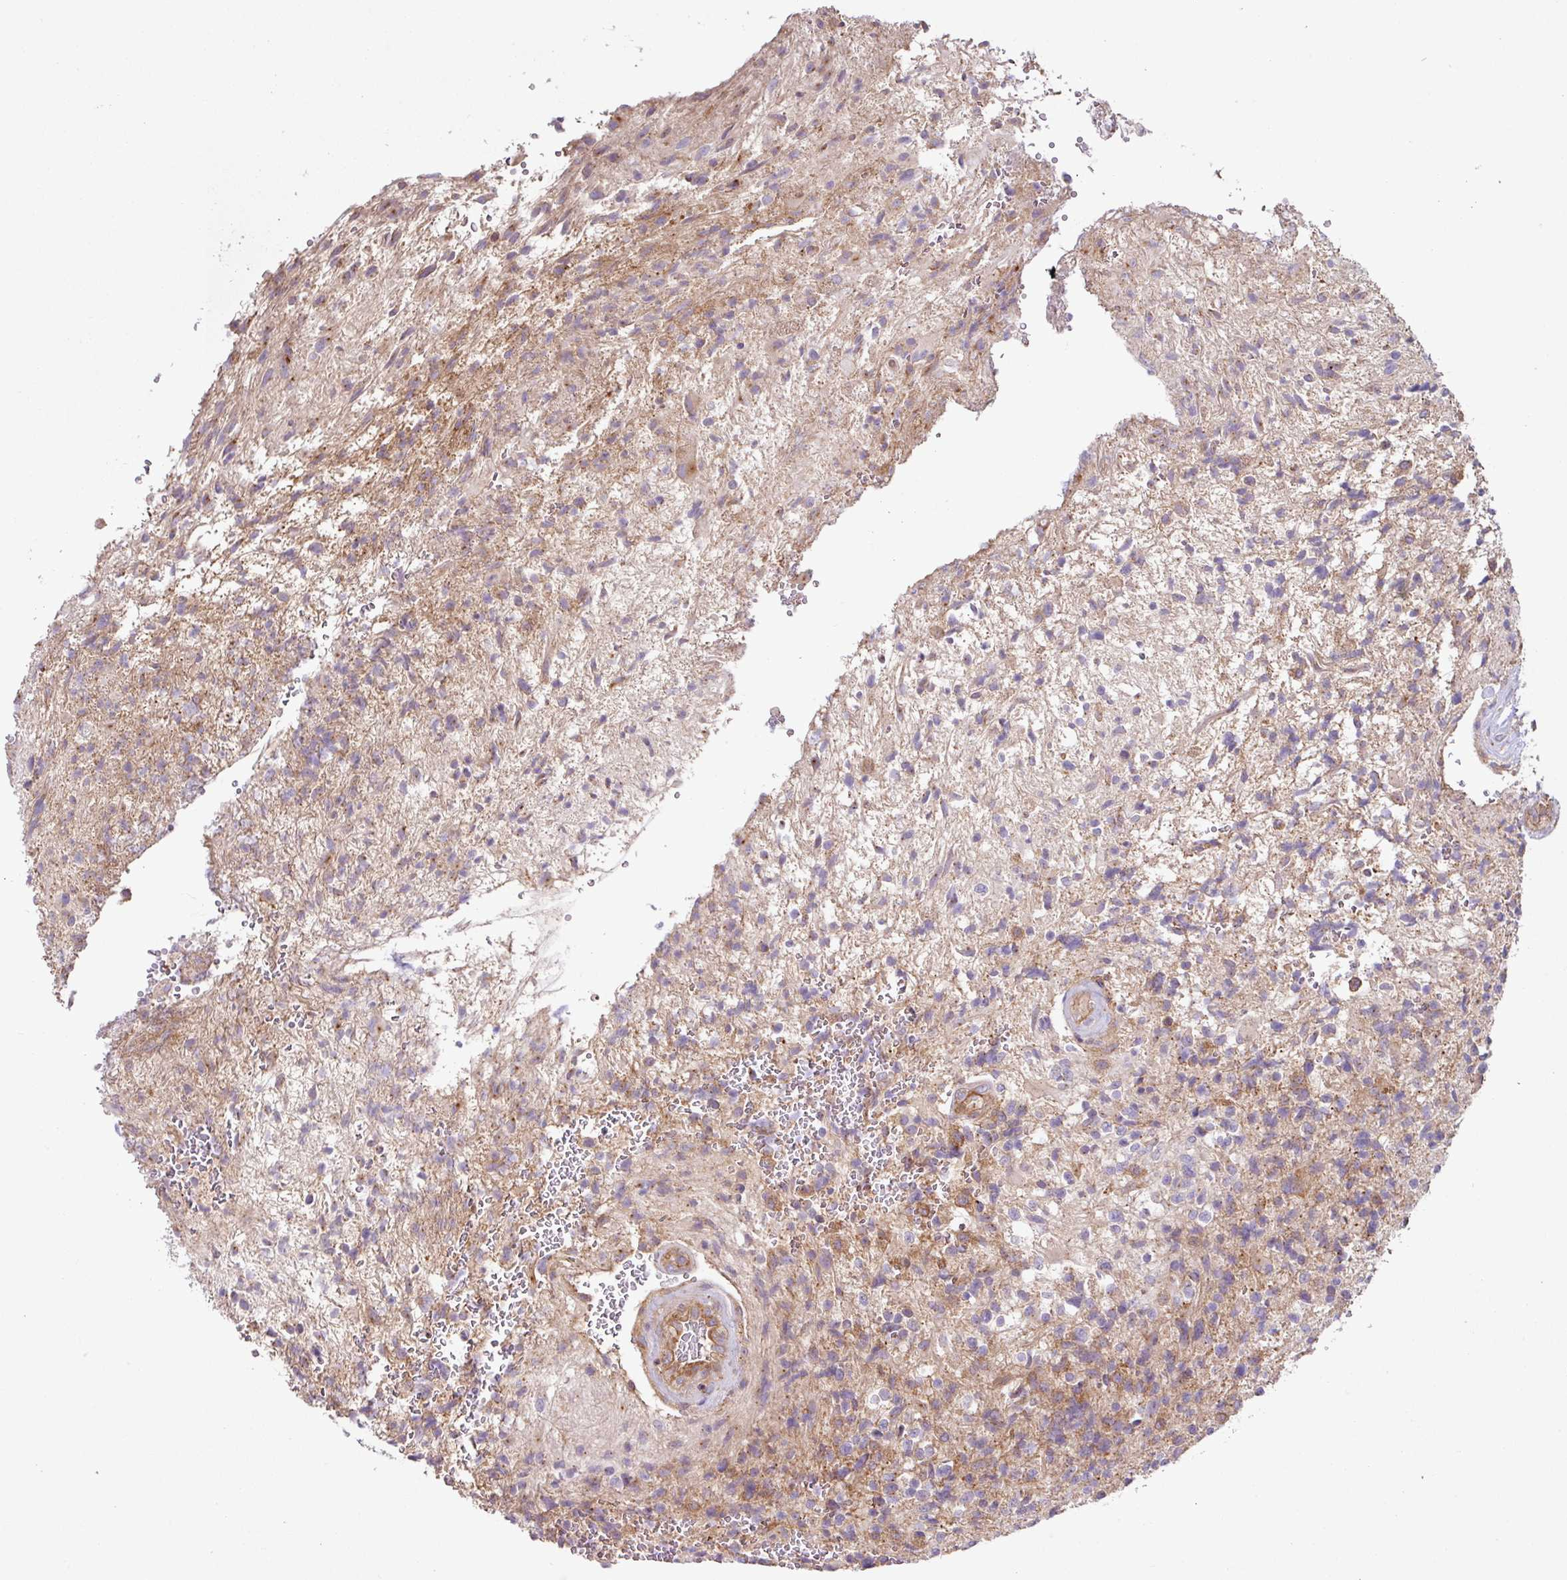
{"staining": {"intensity": "negative", "quantity": "none", "location": "none"}, "tissue": "glioma", "cell_type": "Tumor cells", "image_type": "cancer", "snomed": [{"axis": "morphology", "description": "Glioma, malignant, High grade"}, {"axis": "topography", "description": "Brain"}], "caption": "DAB (3,3'-diaminobenzidine) immunohistochemical staining of glioma displays no significant positivity in tumor cells.", "gene": "RIC1", "patient": {"sex": "male", "age": 56}}